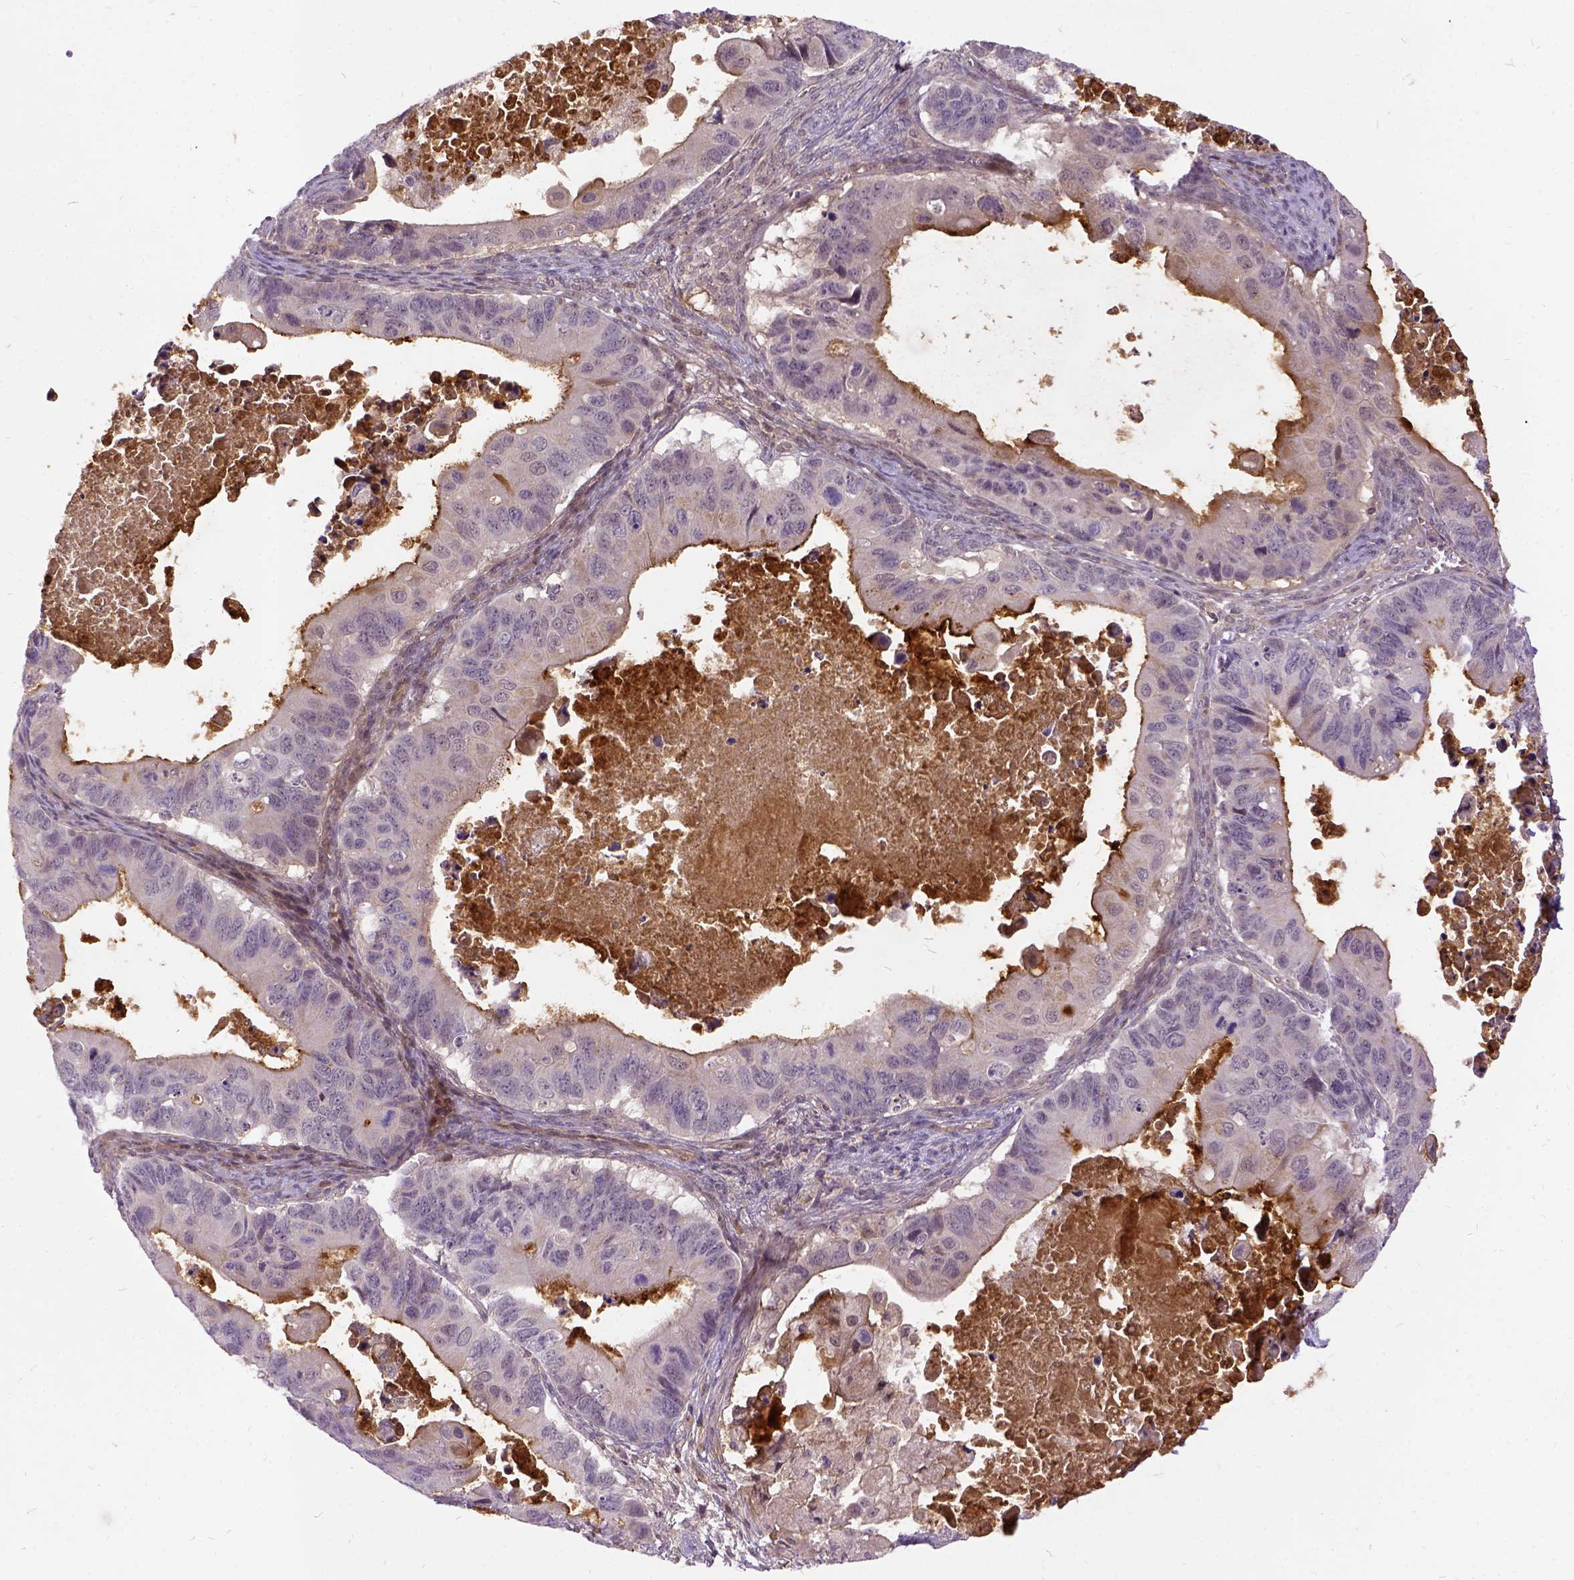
{"staining": {"intensity": "negative", "quantity": "none", "location": "none"}, "tissue": "ovarian cancer", "cell_type": "Tumor cells", "image_type": "cancer", "snomed": [{"axis": "morphology", "description": "Cystadenocarcinoma, mucinous, NOS"}, {"axis": "topography", "description": "Ovary"}], "caption": "Histopathology image shows no significant protein staining in tumor cells of ovarian cancer (mucinous cystadenocarcinoma). Brightfield microscopy of immunohistochemistry stained with DAB (brown) and hematoxylin (blue), captured at high magnification.", "gene": "ILRUN", "patient": {"sex": "female", "age": 64}}